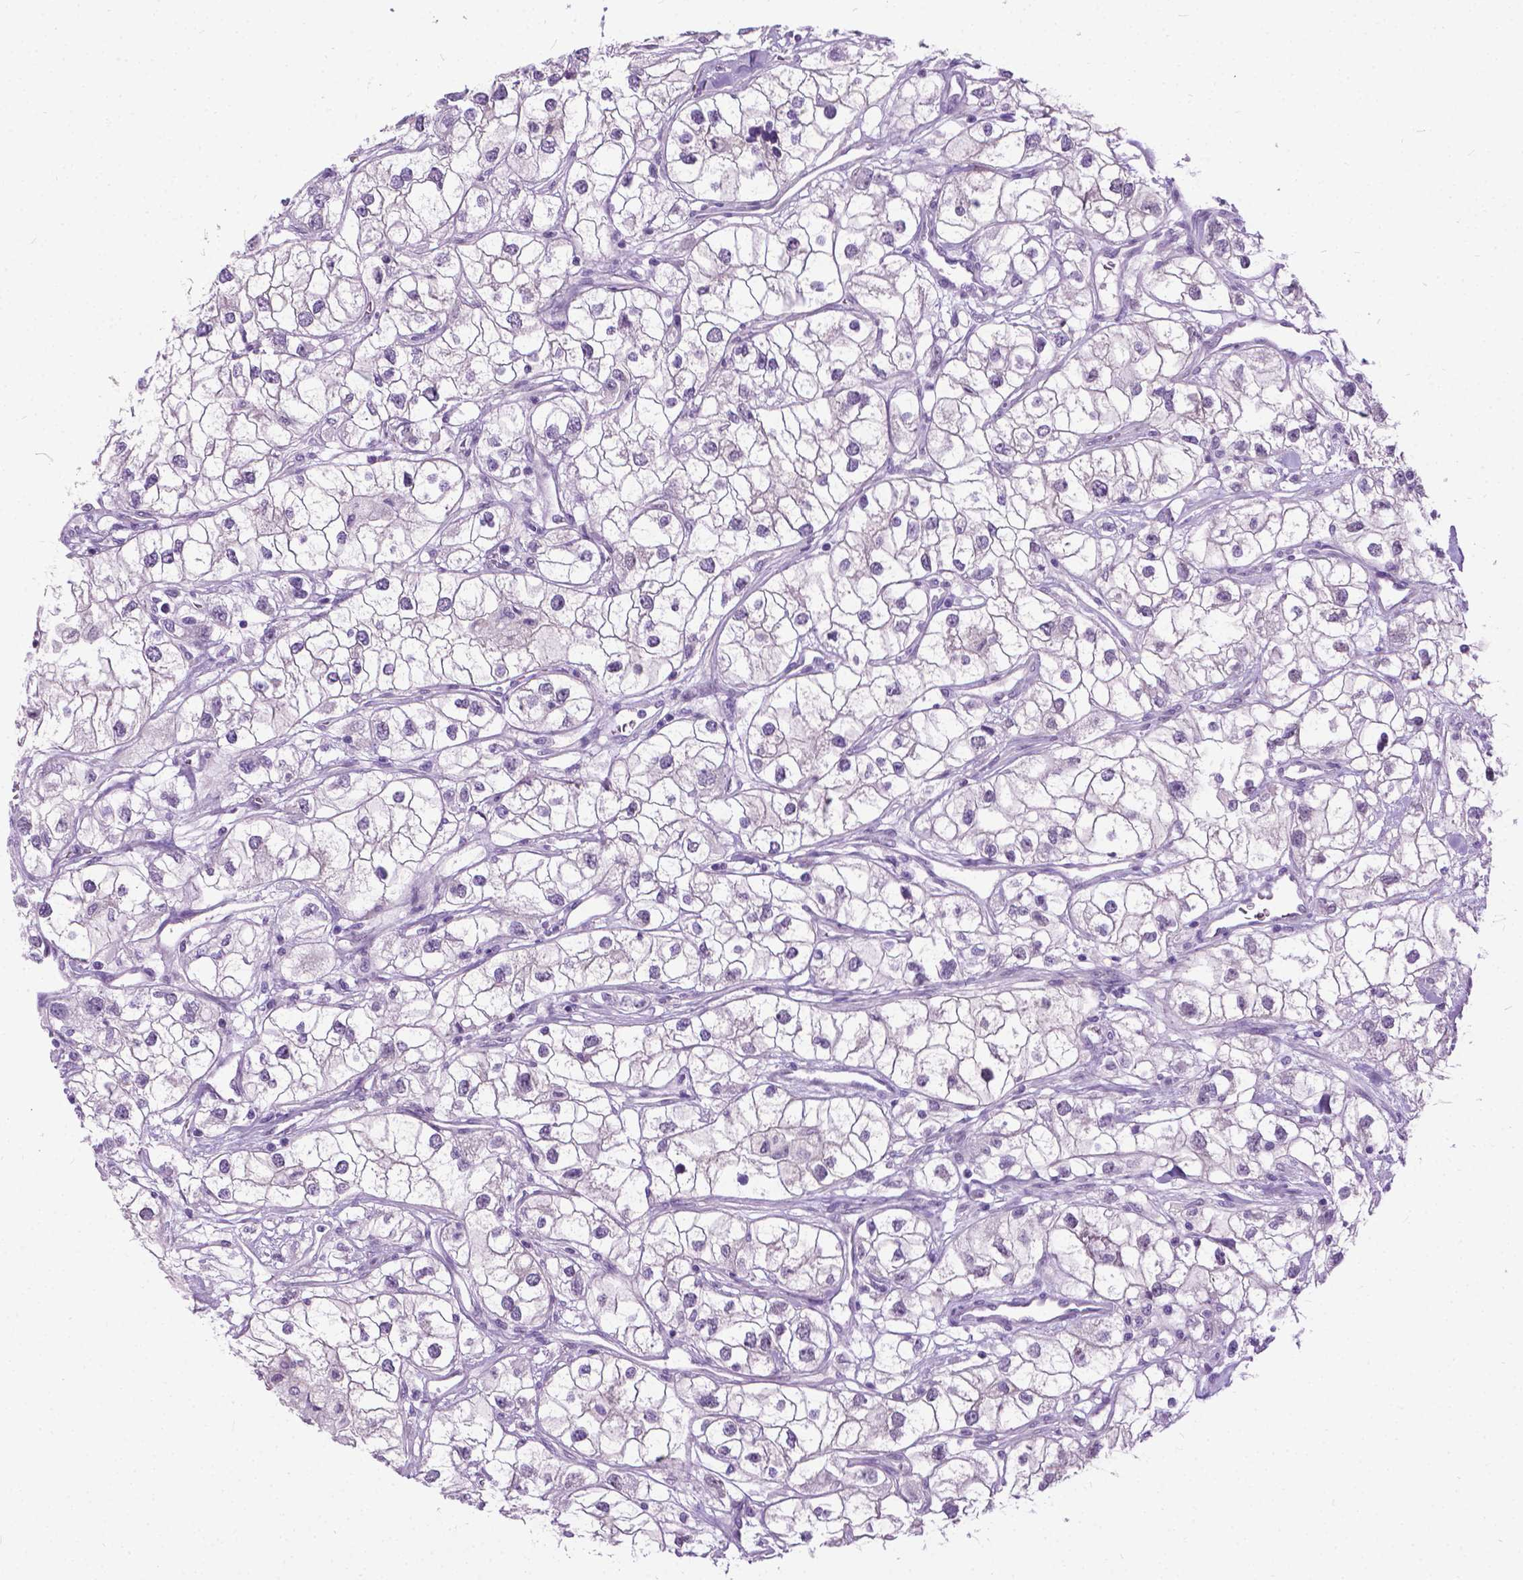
{"staining": {"intensity": "negative", "quantity": "none", "location": "none"}, "tissue": "renal cancer", "cell_type": "Tumor cells", "image_type": "cancer", "snomed": [{"axis": "morphology", "description": "Adenocarcinoma, NOS"}, {"axis": "topography", "description": "Kidney"}], "caption": "The photomicrograph displays no staining of tumor cells in renal cancer.", "gene": "APCDD1L", "patient": {"sex": "male", "age": 59}}